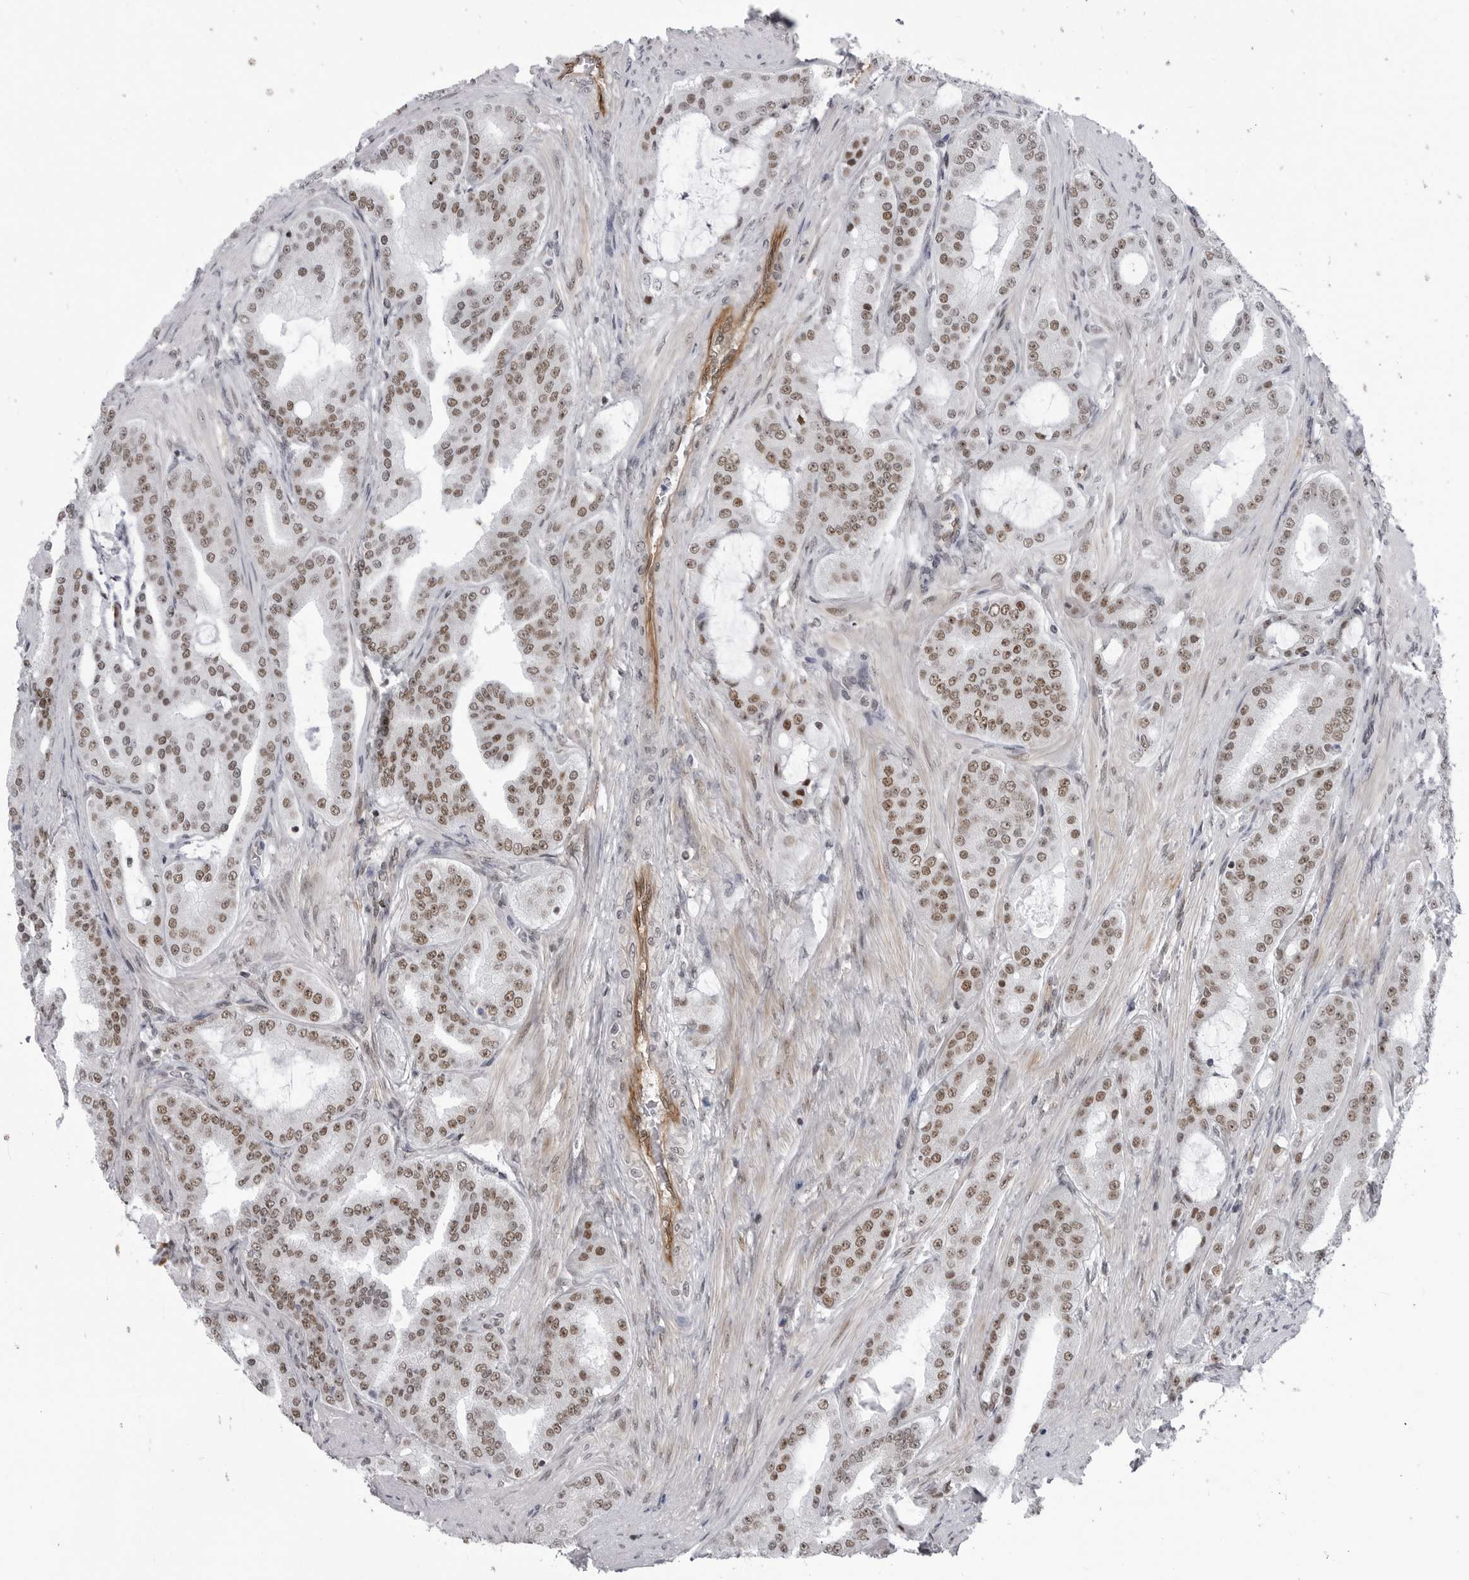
{"staining": {"intensity": "moderate", "quantity": ">75%", "location": "nuclear"}, "tissue": "prostate cancer", "cell_type": "Tumor cells", "image_type": "cancer", "snomed": [{"axis": "morphology", "description": "Adenocarcinoma, High grade"}, {"axis": "topography", "description": "Prostate"}], "caption": "Protein expression analysis of prostate high-grade adenocarcinoma shows moderate nuclear staining in approximately >75% of tumor cells.", "gene": "RNF26", "patient": {"sex": "male", "age": 60}}